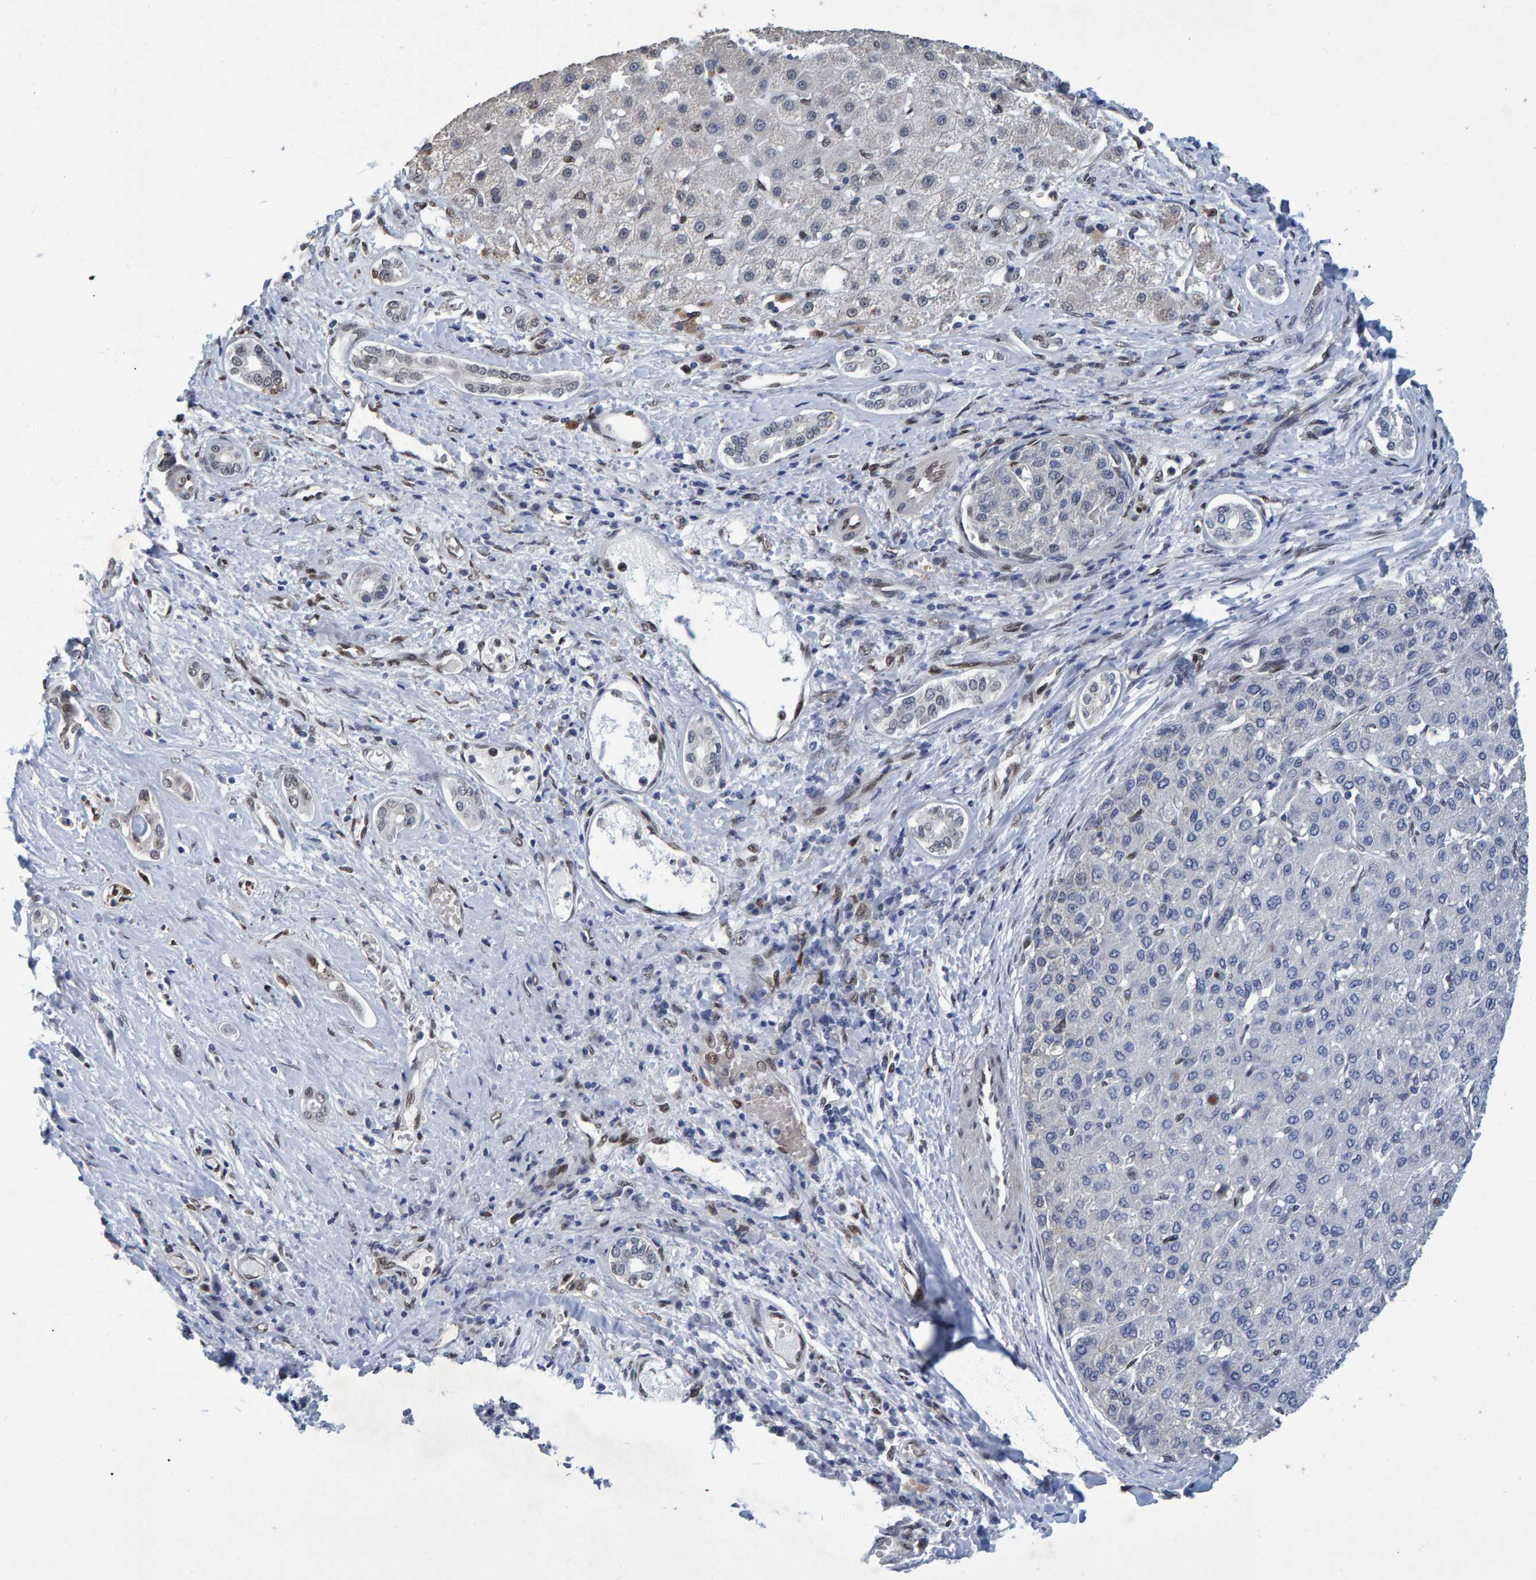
{"staining": {"intensity": "negative", "quantity": "none", "location": "none"}, "tissue": "liver cancer", "cell_type": "Tumor cells", "image_type": "cancer", "snomed": [{"axis": "morphology", "description": "Carcinoma, Hepatocellular, NOS"}, {"axis": "topography", "description": "Liver"}], "caption": "An immunohistochemistry histopathology image of liver cancer is shown. There is no staining in tumor cells of liver cancer. (Brightfield microscopy of DAB immunohistochemistry at high magnification).", "gene": "QKI", "patient": {"sex": "male", "age": 65}}